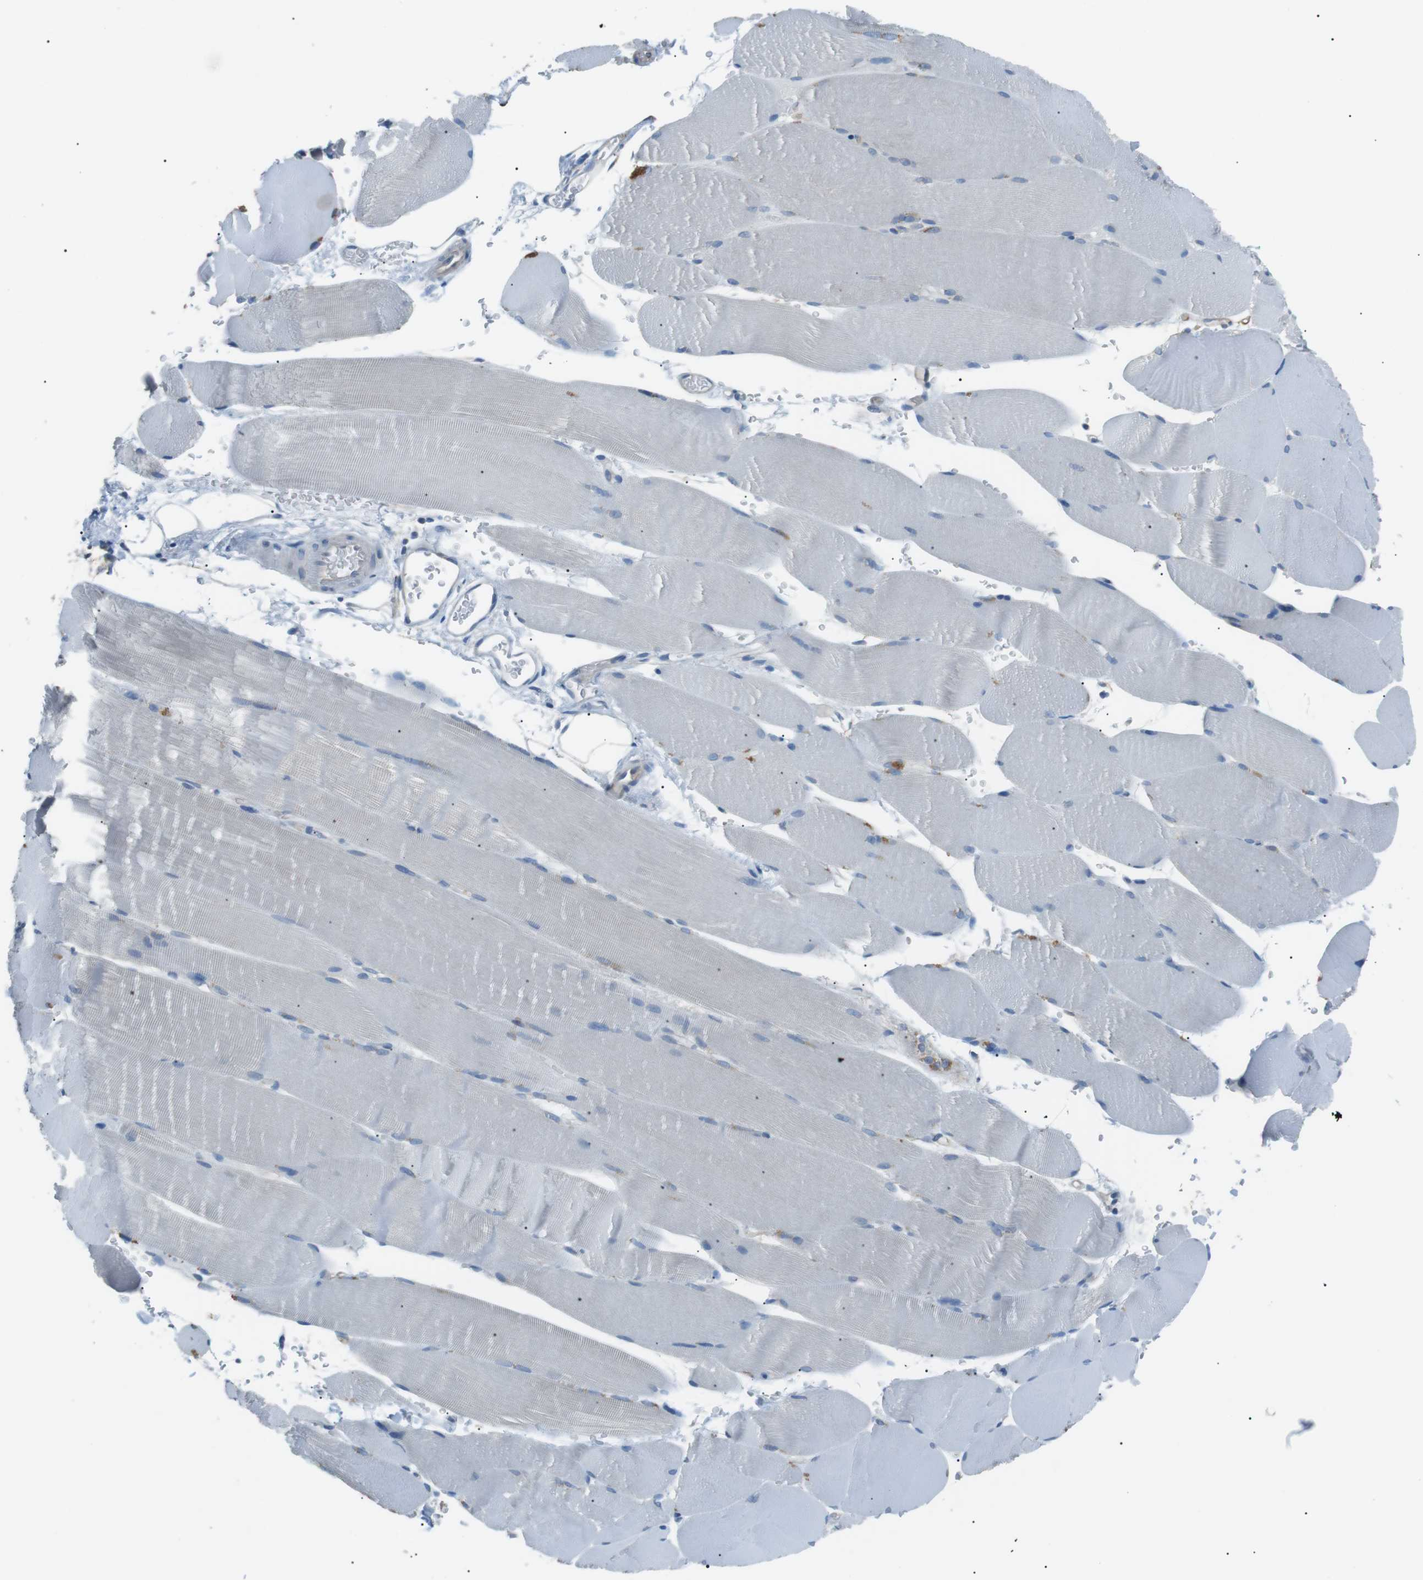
{"staining": {"intensity": "negative", "quantity": "none", "location": "none"}, "tissue": "skeletal muscle", "cell_type": "Myocytes", "image_type": "normal", "snomed": [{"axis": "morphology", "description": "Normal tissue, NOS"}, {"axis": "topography", "description": "Skin"}, {"axis": "topography", "description": "Skeletal muscle"}], "caption": "This is a image of IHC staining of benign skeletal muscle, which shows no expression in myocytes.", "gene": "CDH26", "patient": {"sex": "male", "age": 83}}